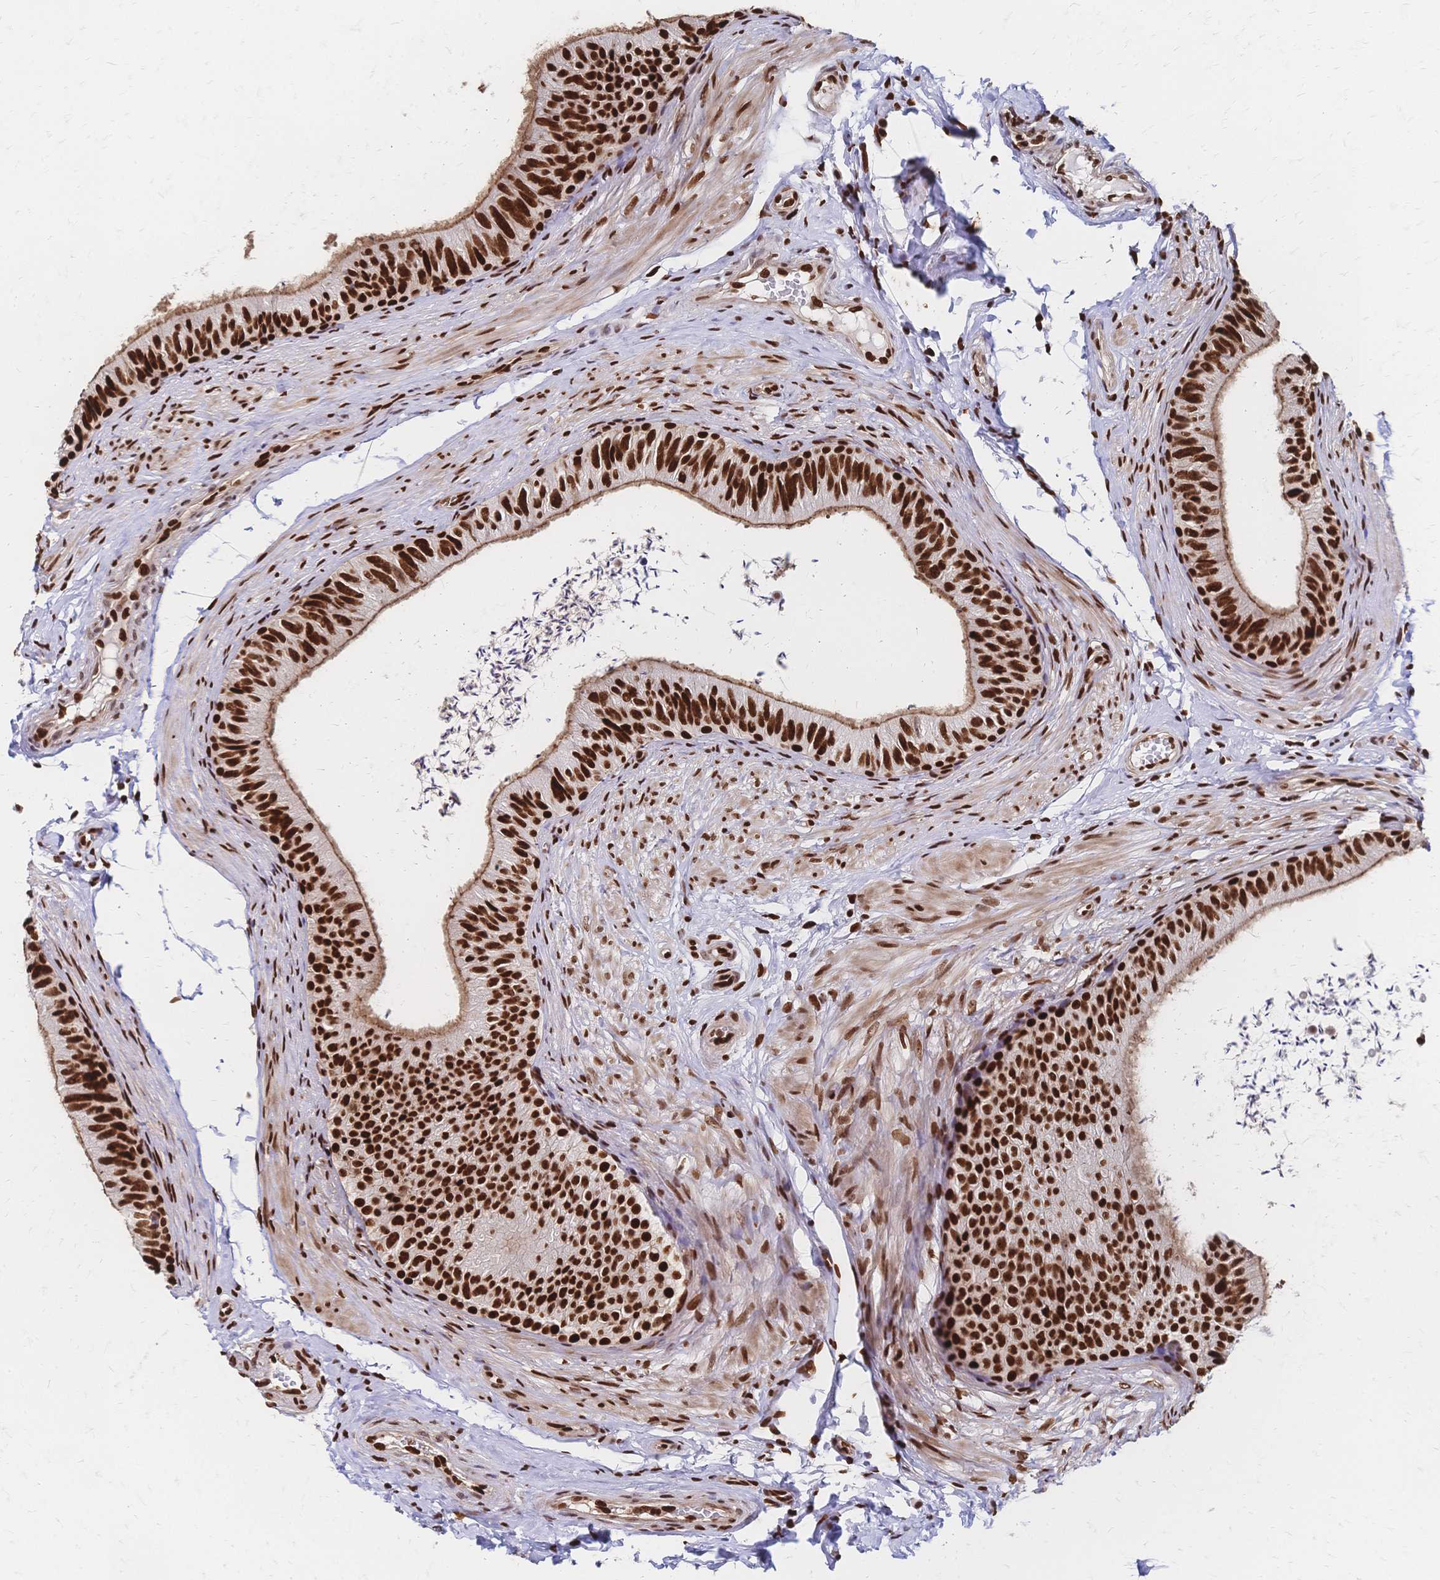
{"staining": {"intensity": "strong", "quantity": ">75%", "location": "cytoplasmic/membranous,nuclear"}, "tissue": "epididymis", "cell_type": "Glandular cells", "image_type": "normal", "snomed": [{"axis": "morphology", "description": "Normal tissue, NOS"}, {"axis": "topography", "description": "Epididymis, spermatic cord, NOS"}, {"axis": "topography", "description": "Epididymis"}, {"axis": "topography", "description": "Peripheral nerve tissue"}], "caption": "IHC image of unremarkable epididymis: epididymis stained using IHC reveals high levels of strong protein expression localized specifically in the cytoplasmic/membranous,nuclear of glandular cells, appearing as a cytoplasmic/membranous,nuclear brown color.", "gene": "HDGF", "patient": {"sex": "male", "age": 29}}